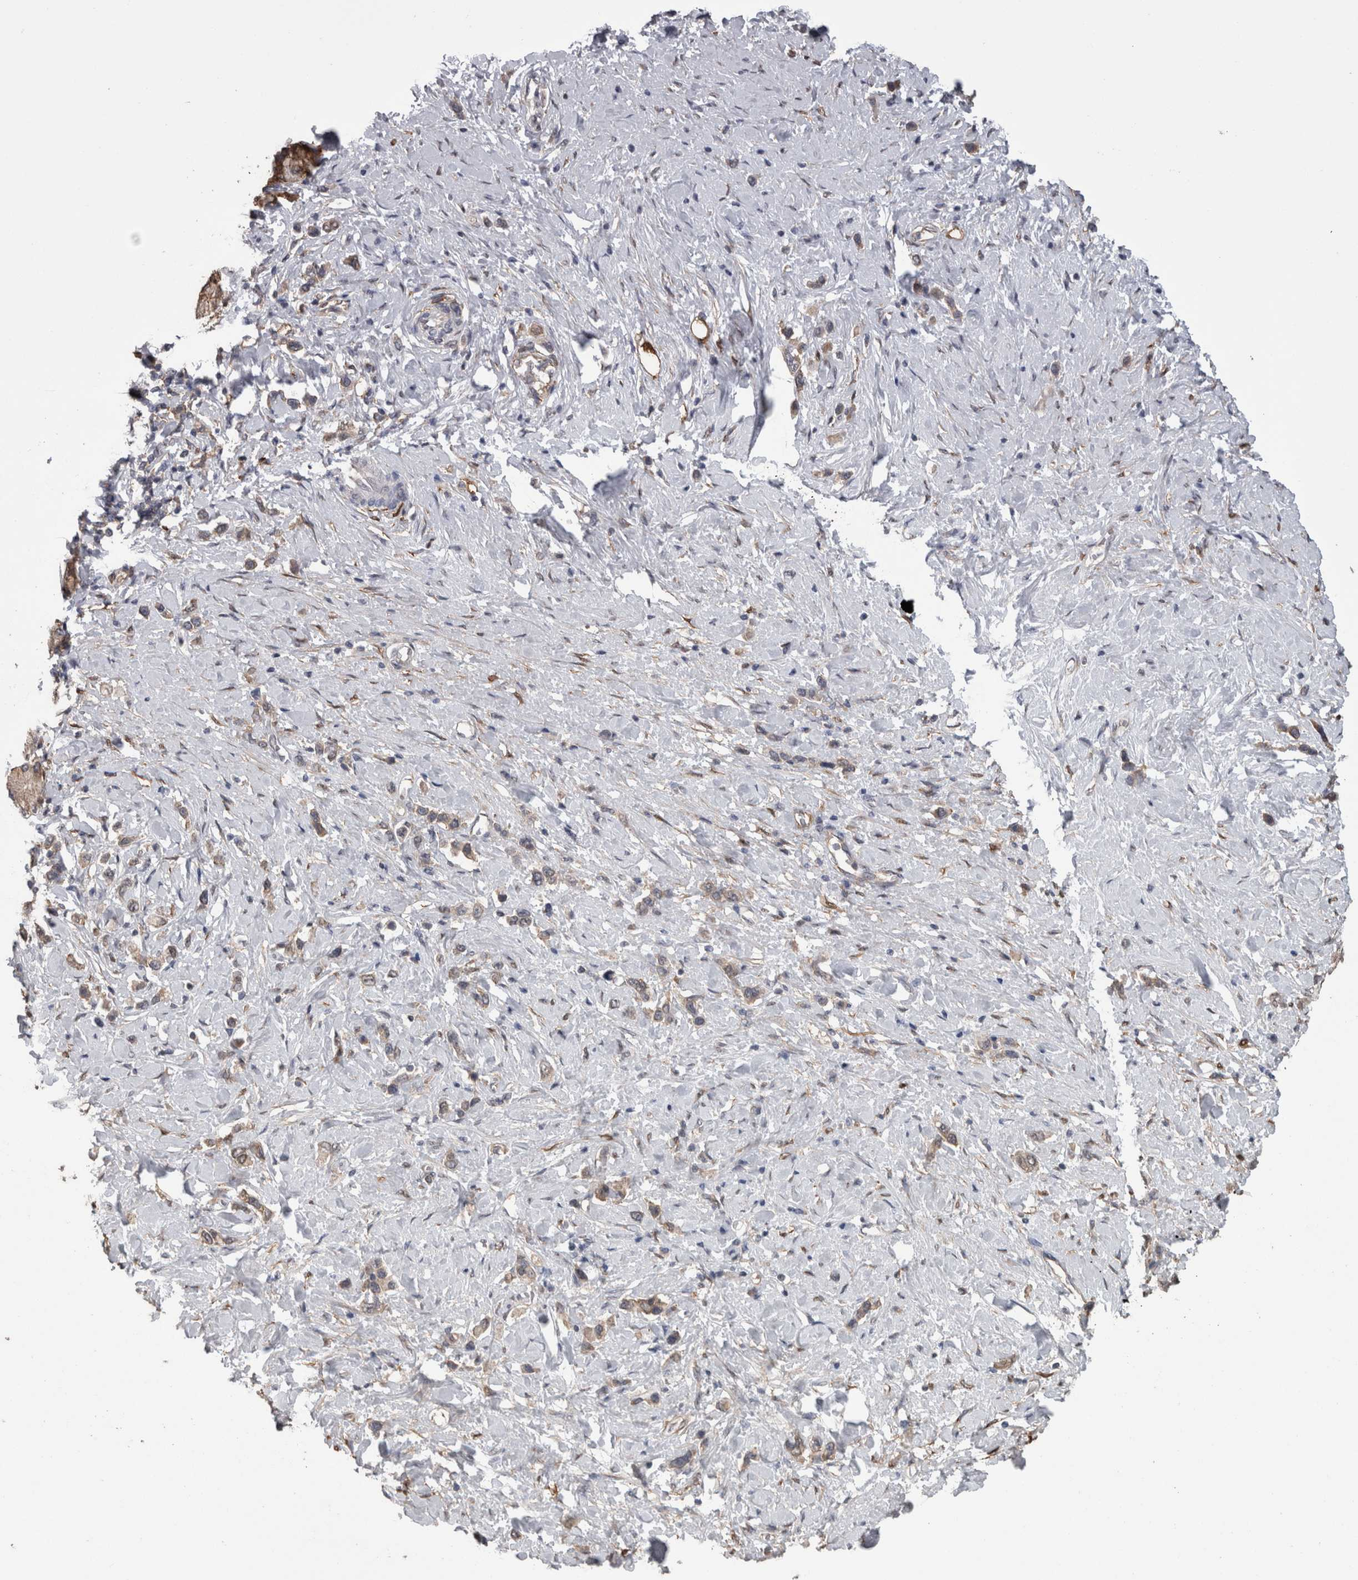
{"staining": {"intensity": "moderate", "quantity": ">75%", "location": "cytoplasmic/membranous"}, "tissue": "stomach cancer", "cell_type": "Tumor cells", "image_type": "cancer", "snomed": [{"axis": "morphology", "description": "Adenocarcinoma, NOS"}, {"axis": "topography", "description": "Stomach"}], "caption": "Stomach cancer (adenocarcinoma) was stained to show a protein in brown. There is medium levels of moderate cytoplasmic/membranous expression in approximately >75% of tumor cells.", "gene": "DDX6", "patient": {"sex": "female", "age": 65}}